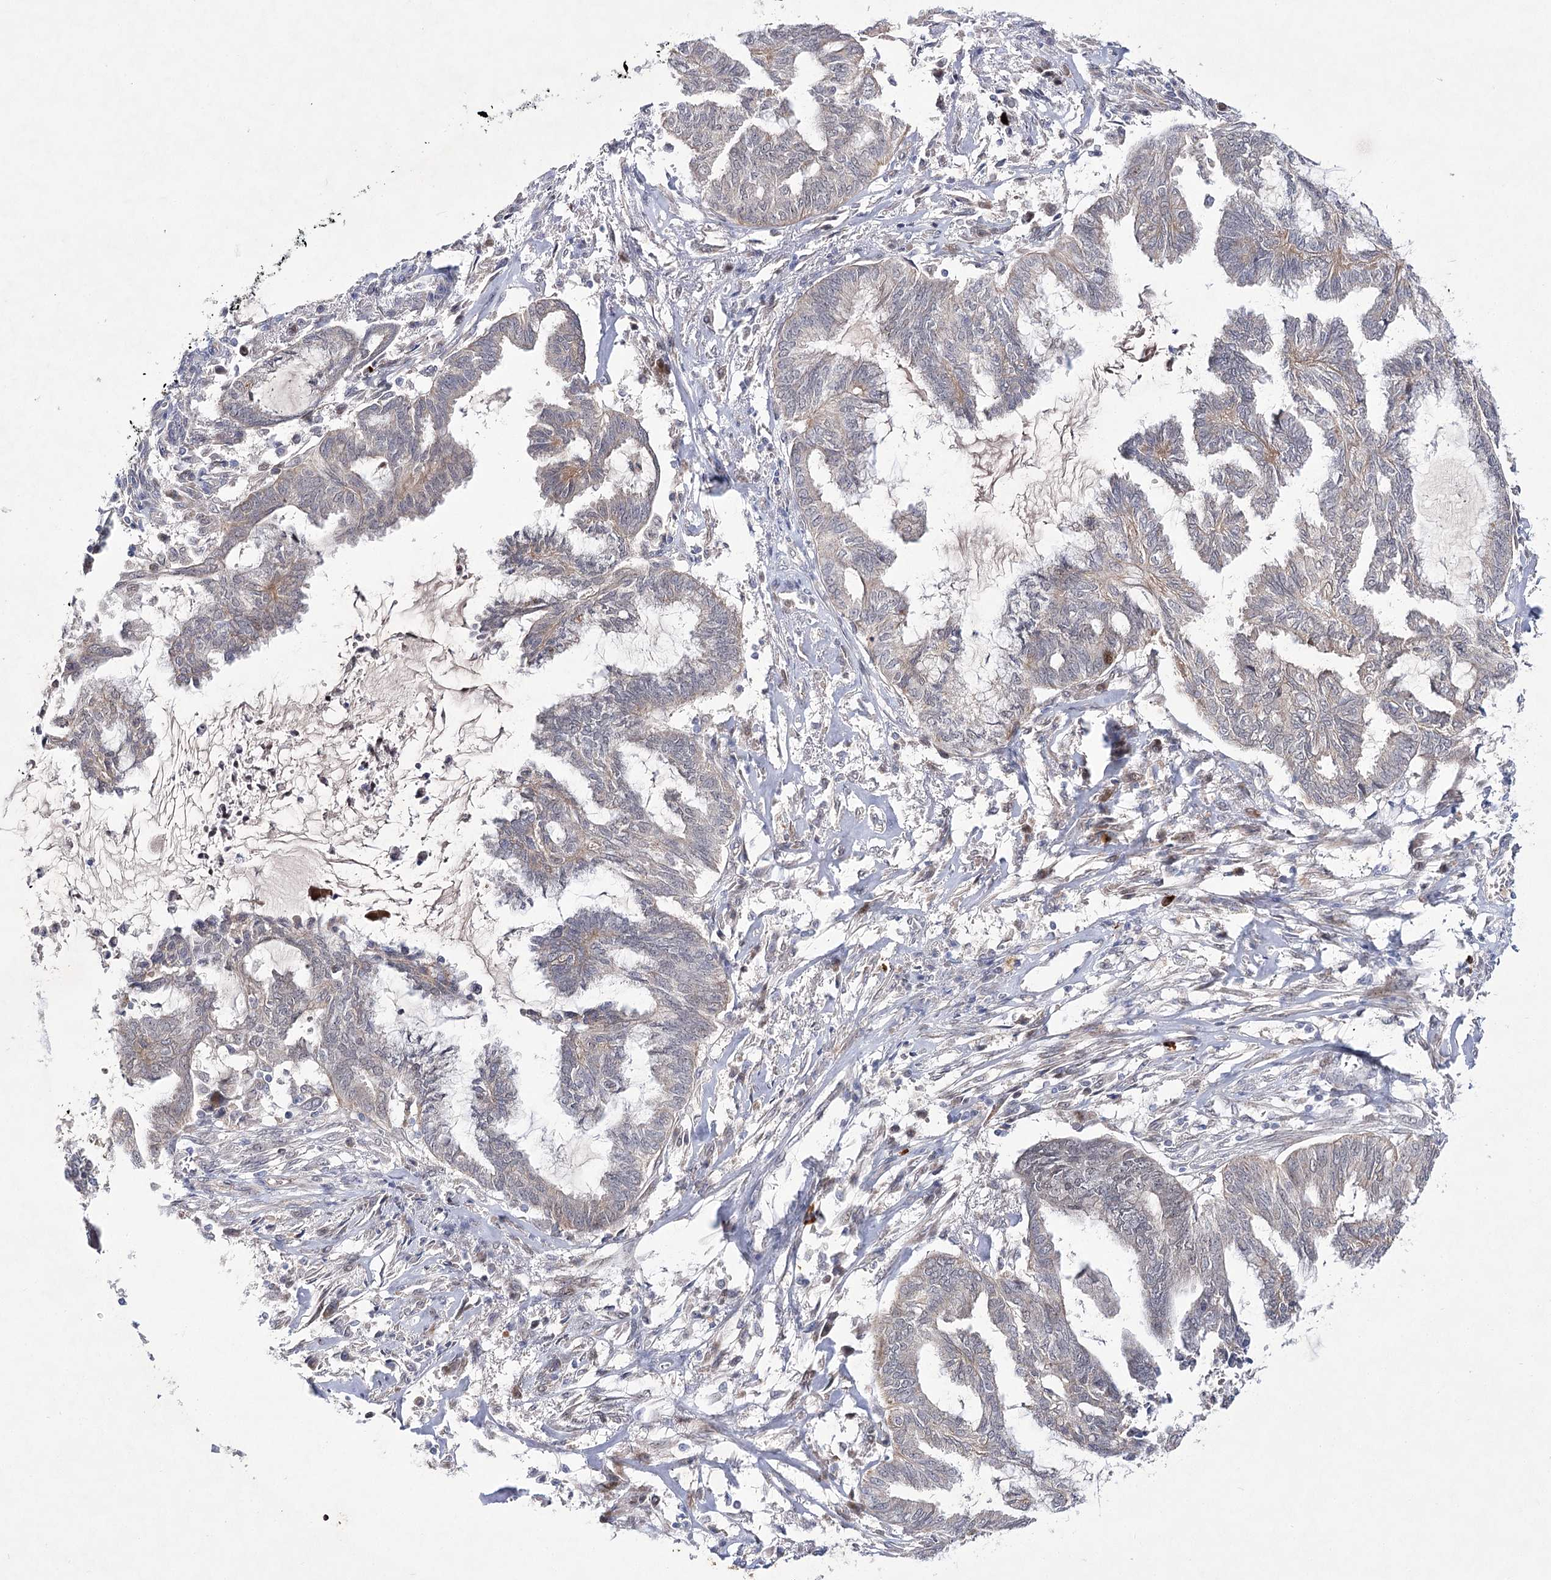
{"staining": {"intensity": "weak", "quantity": "<25%", "location": "cytoplasmic/membranous"}, "tissue": "endometrial cancer", "cell_type": "Tumor cells", "image_type": "cancer", "snomed": [{"axis": "morphology", "description": "Adenocarcinoma, NOS"}, {"axis": "topography", "description": "Endometrium"}], "caption": "Human endometrial cancer stained for a protein using immunohistochemistry shows no positivity in tumor cells.", "gene": "ARHGAP32", "patient": {"sex": "female", "age": 86}}